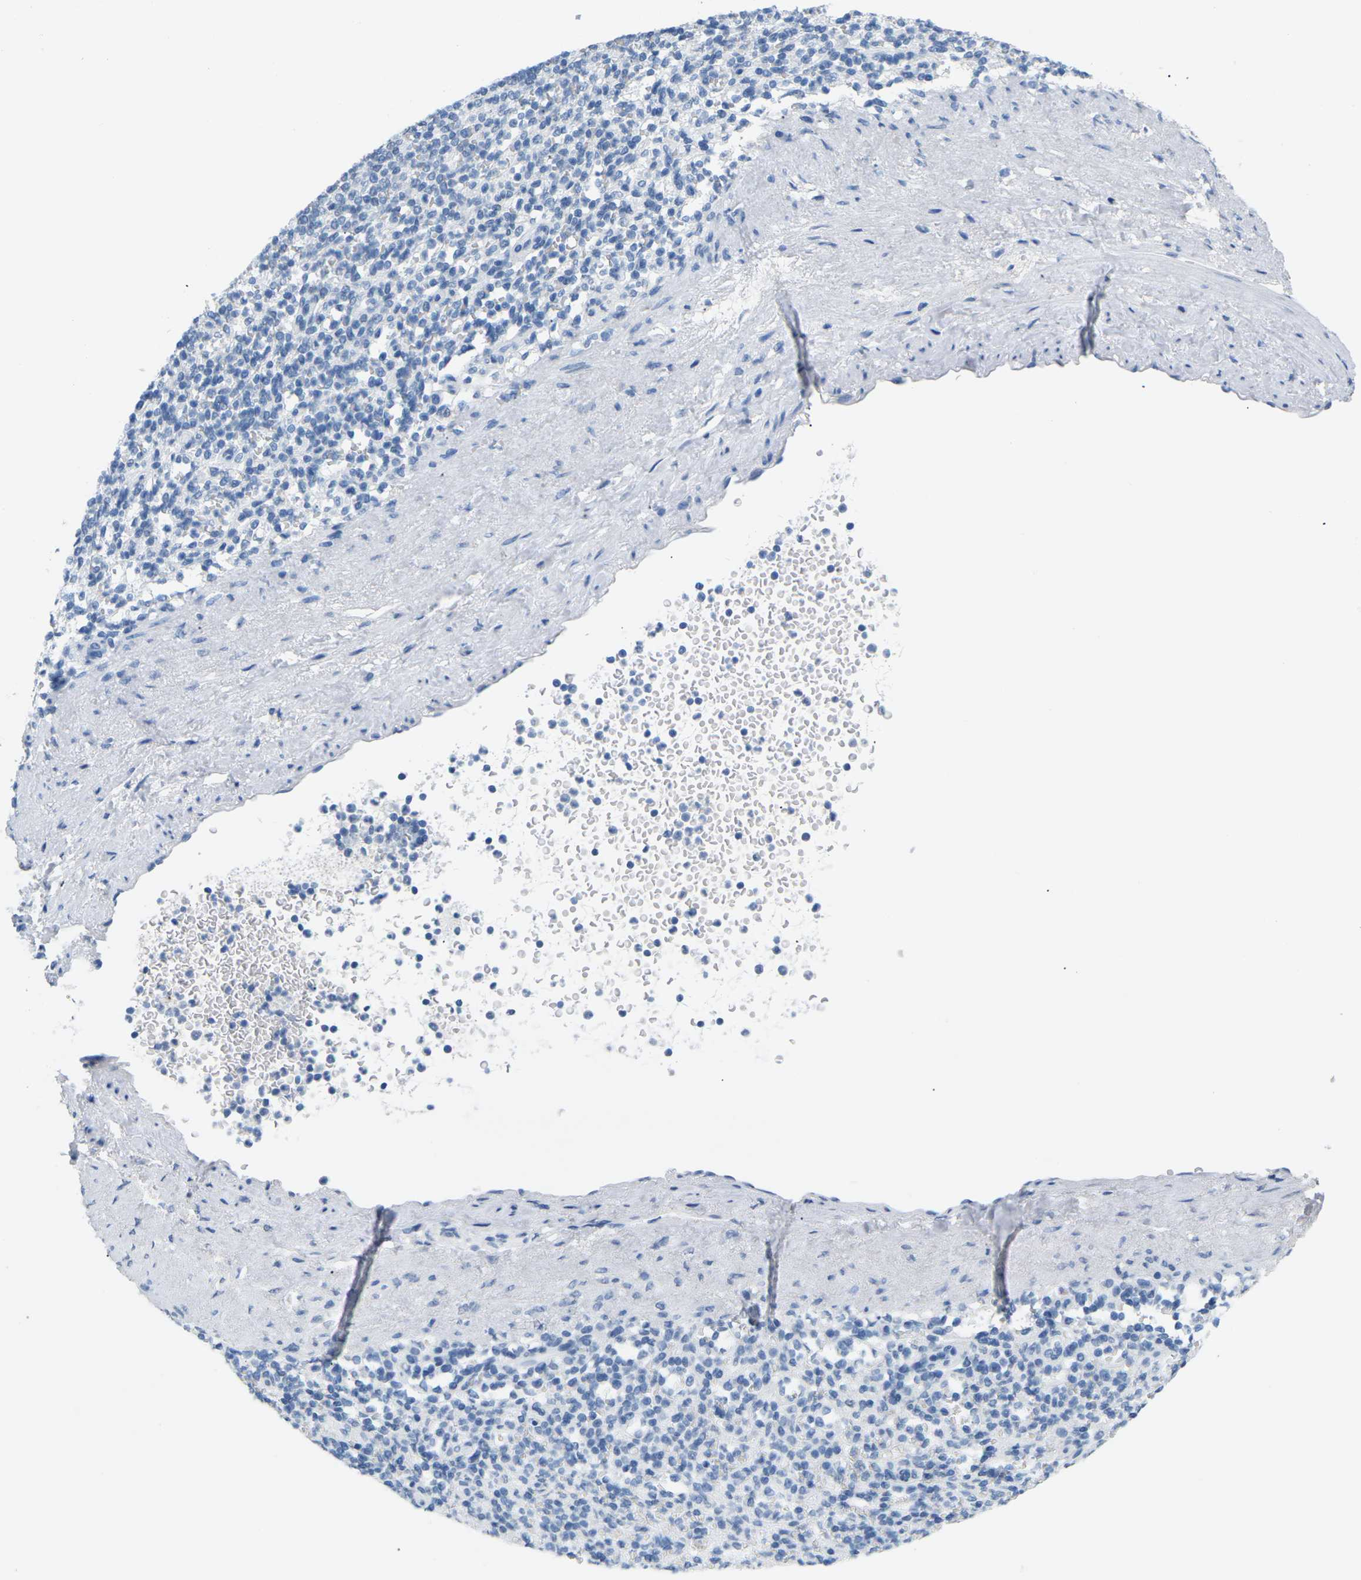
{"staining": {"intensity": "negative", "quantity": "none", "location": "none"}, "tissue": "spleen", "cell_type": "Cells in red pulp", "image_type": "normal", "snomed": [{"axis": "morphology", "description": "Normal tissue, NOS"}, {"axis": "topography", "description": "Spleen"}], "caption": "Immunohistochemistry (IHC) image of normal spleen stained for a protein (brown), which displays no expression in cells in red pulp. Brightfield microscopy of IHC stained with DAB (brown) and hematoxylin (blue), captured at high magnification.", "gene": "CTAG1A", "patient": {"sex": "female", "age": 74}}